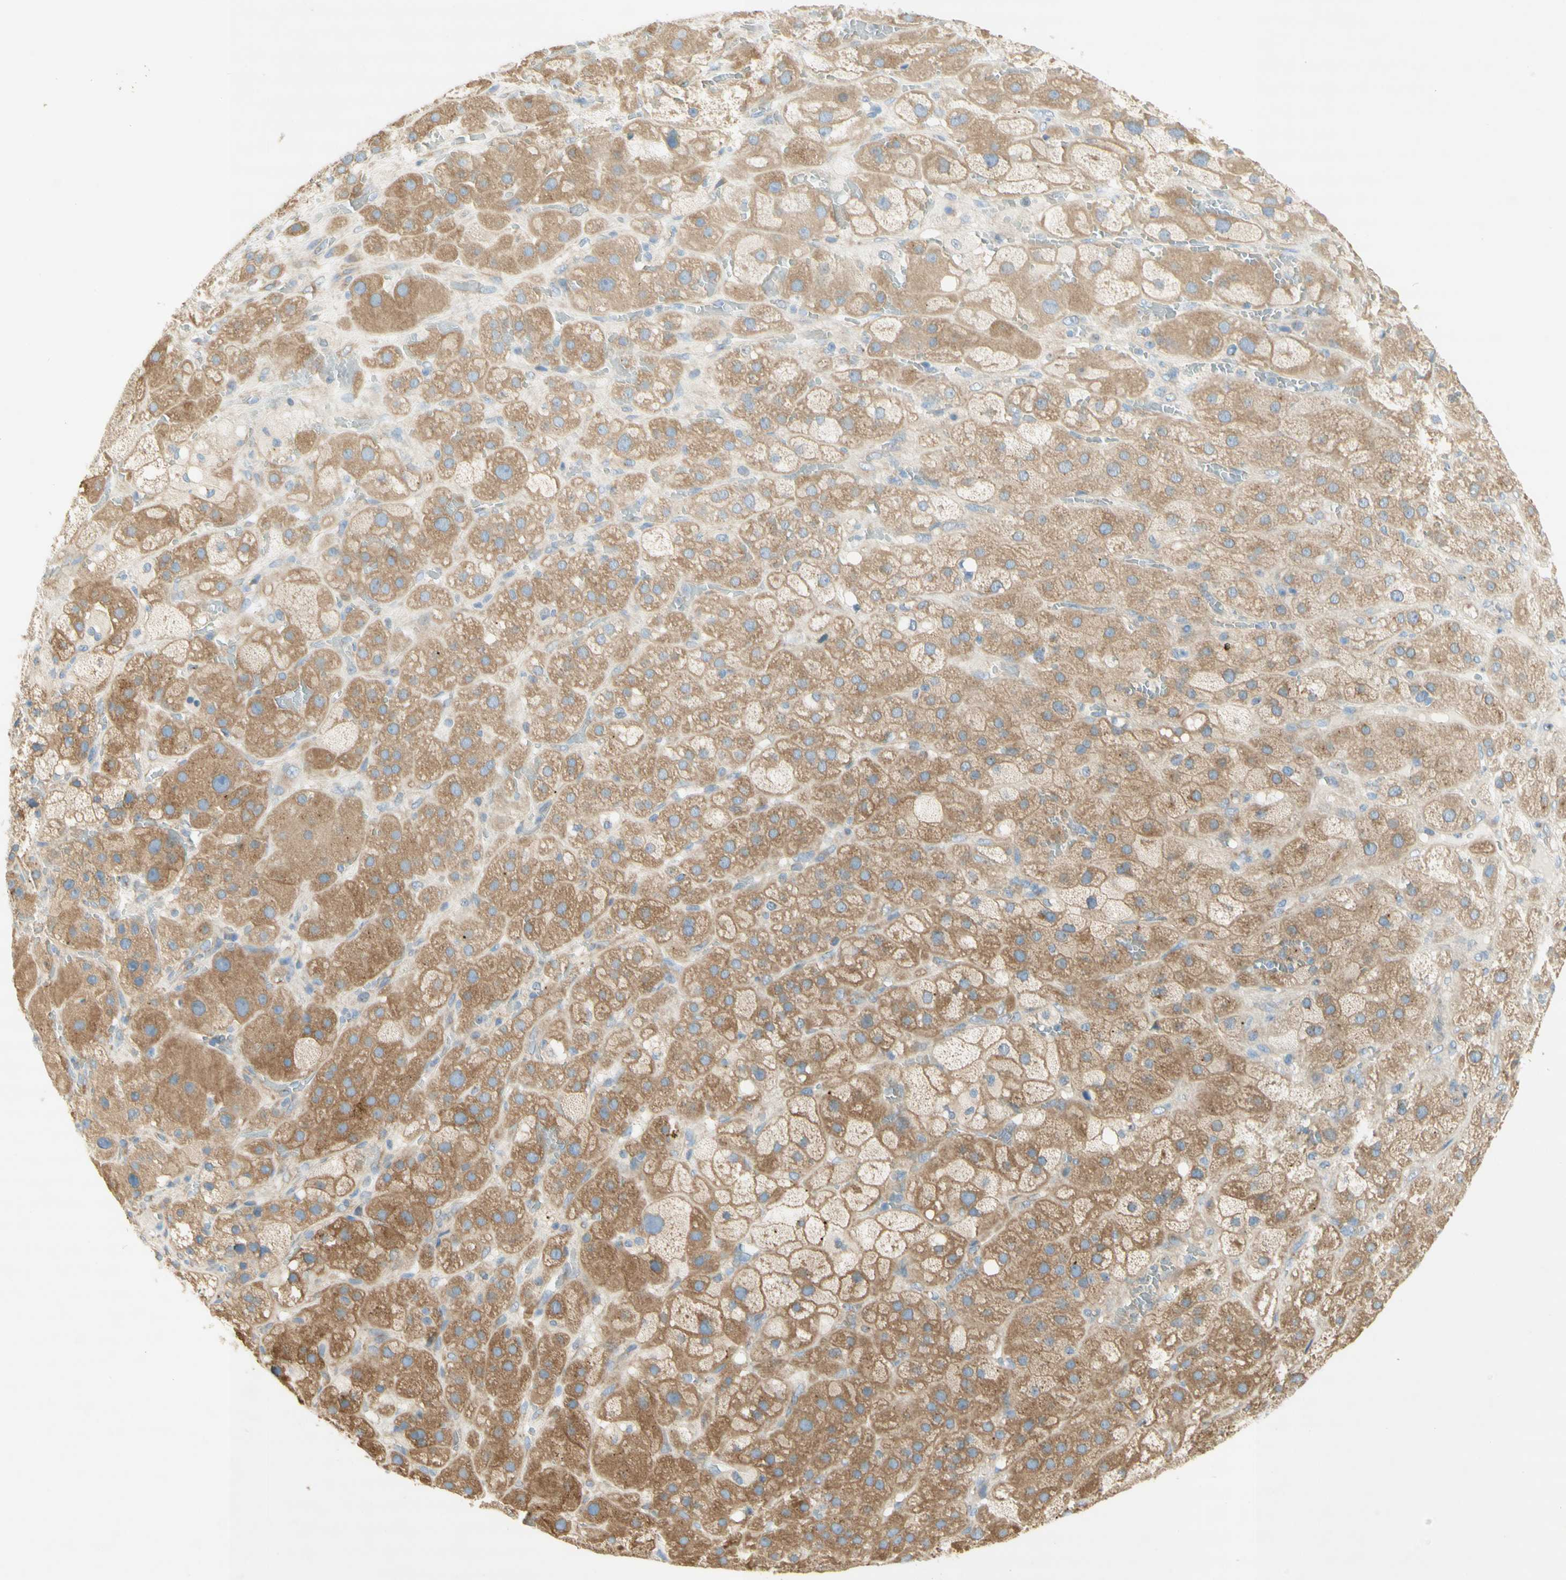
{"staining": {"intensity": "moderate", "quantity": "25%-75%", "location": "cytoplasmic/membranous"}, "tissue": "adrenal gland", "cell_type": "Glandular cells", "image_type": "normal", "snomed": [{"axis": "morphology", "description": "Normal tissue, NOS"}, {"axis": "topography", "description": "Adrenal gland"}], "caption": "Benign adrenal gland reveals moderate cytoplasmic/membranous expression in about 25%-75% of glandular cells, visualized by immunohistochemistry.", "gene": "DYNC1H1", "patient": {"sex": "female", "age": 47}}